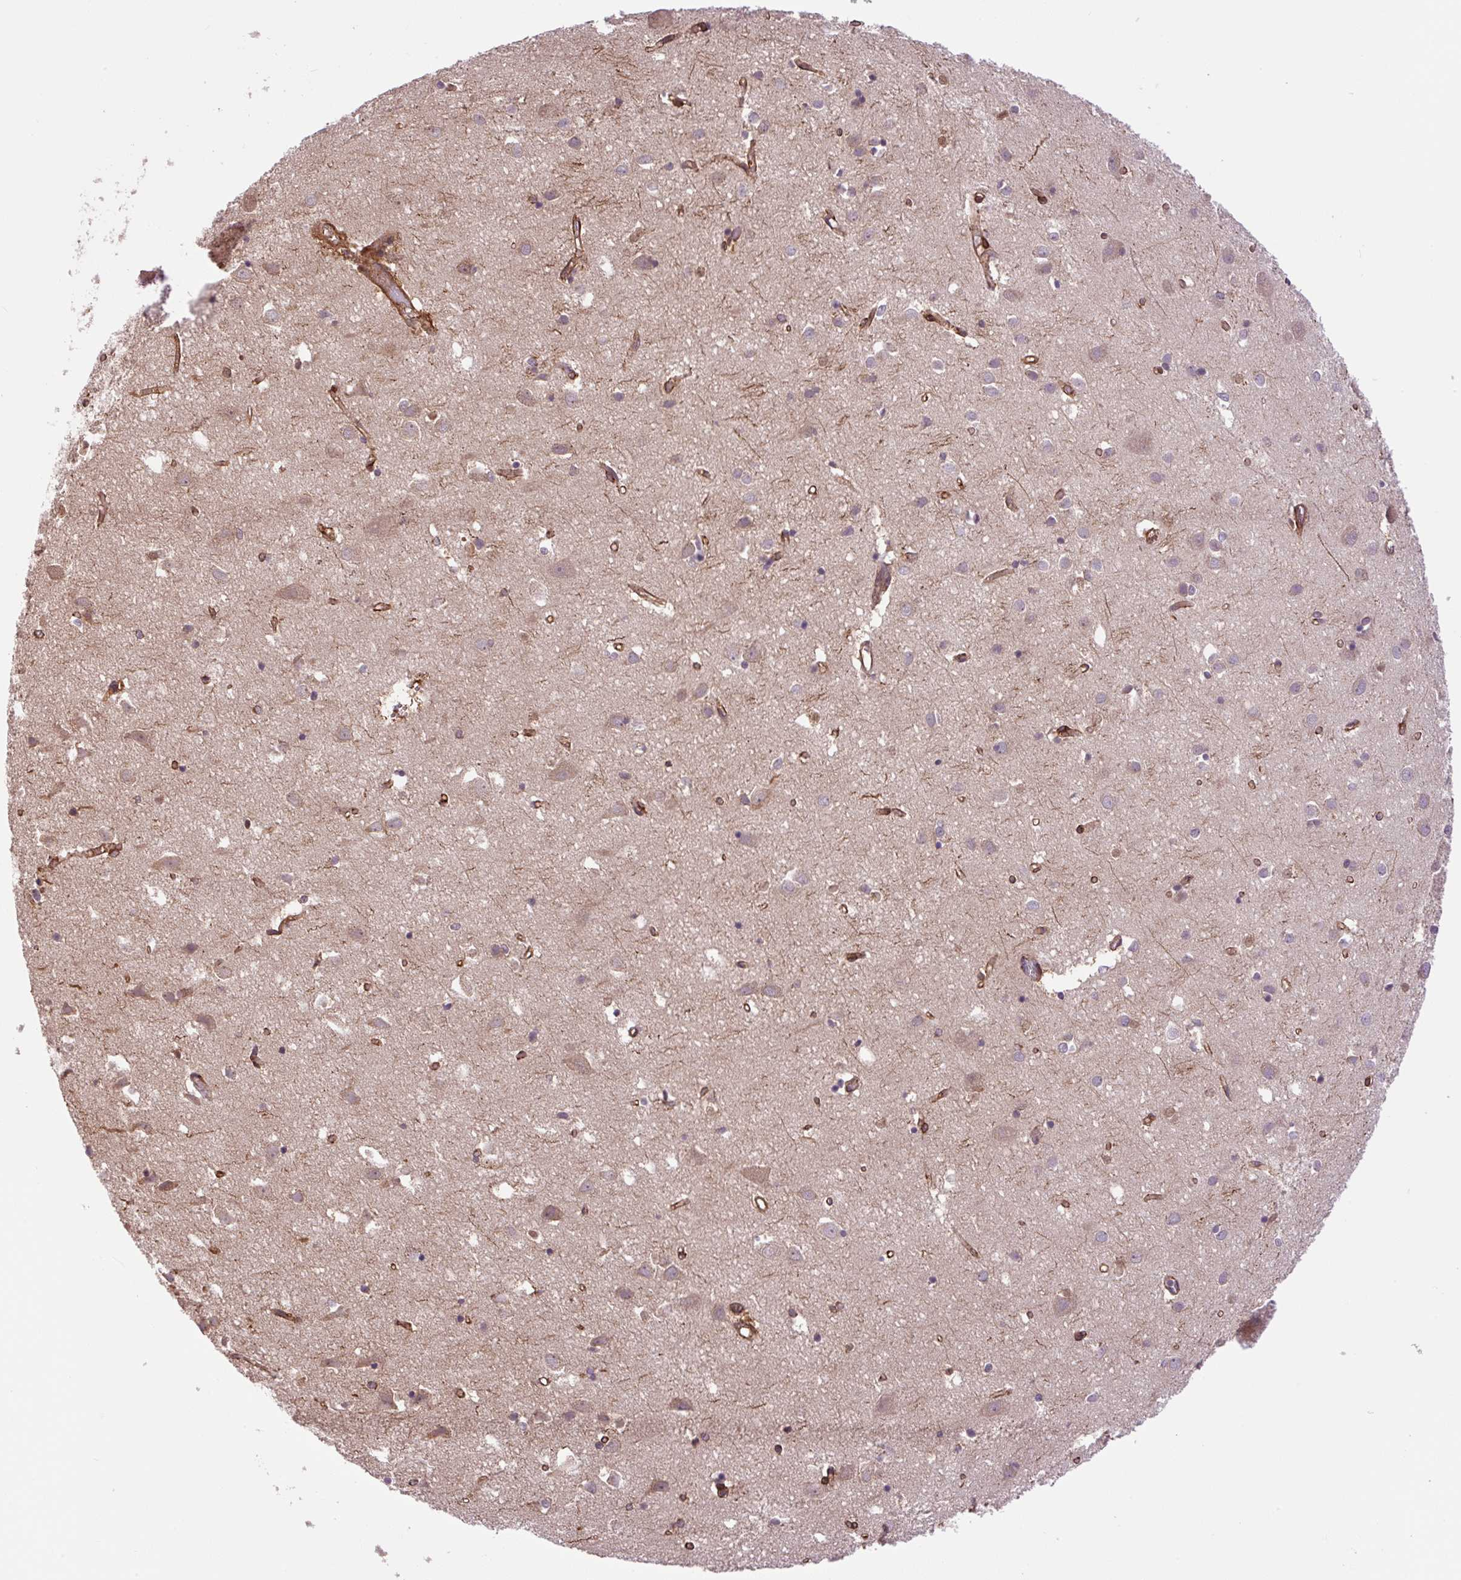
{"staining": {"intensity": "moderate", "quantity": ">75%", "location": "cytoplasmic/membranous"}, "tissue": "cerebral cortex", "cell_type": "Endothelial cells", "image_type": "normal", "snomed": [{"axis": "morphology", "description": "Normal tissue, NOS"}, {"axis": "topography", "description": "Cerebral cortex"}], "caption": "Normal cerebral cortex reveals moderate cytoplasmic/membranous staining in approximately >75% of endothelial cells.", "gene": "SEPTIN10", "patient": {"sex": "male", "age": 70}}